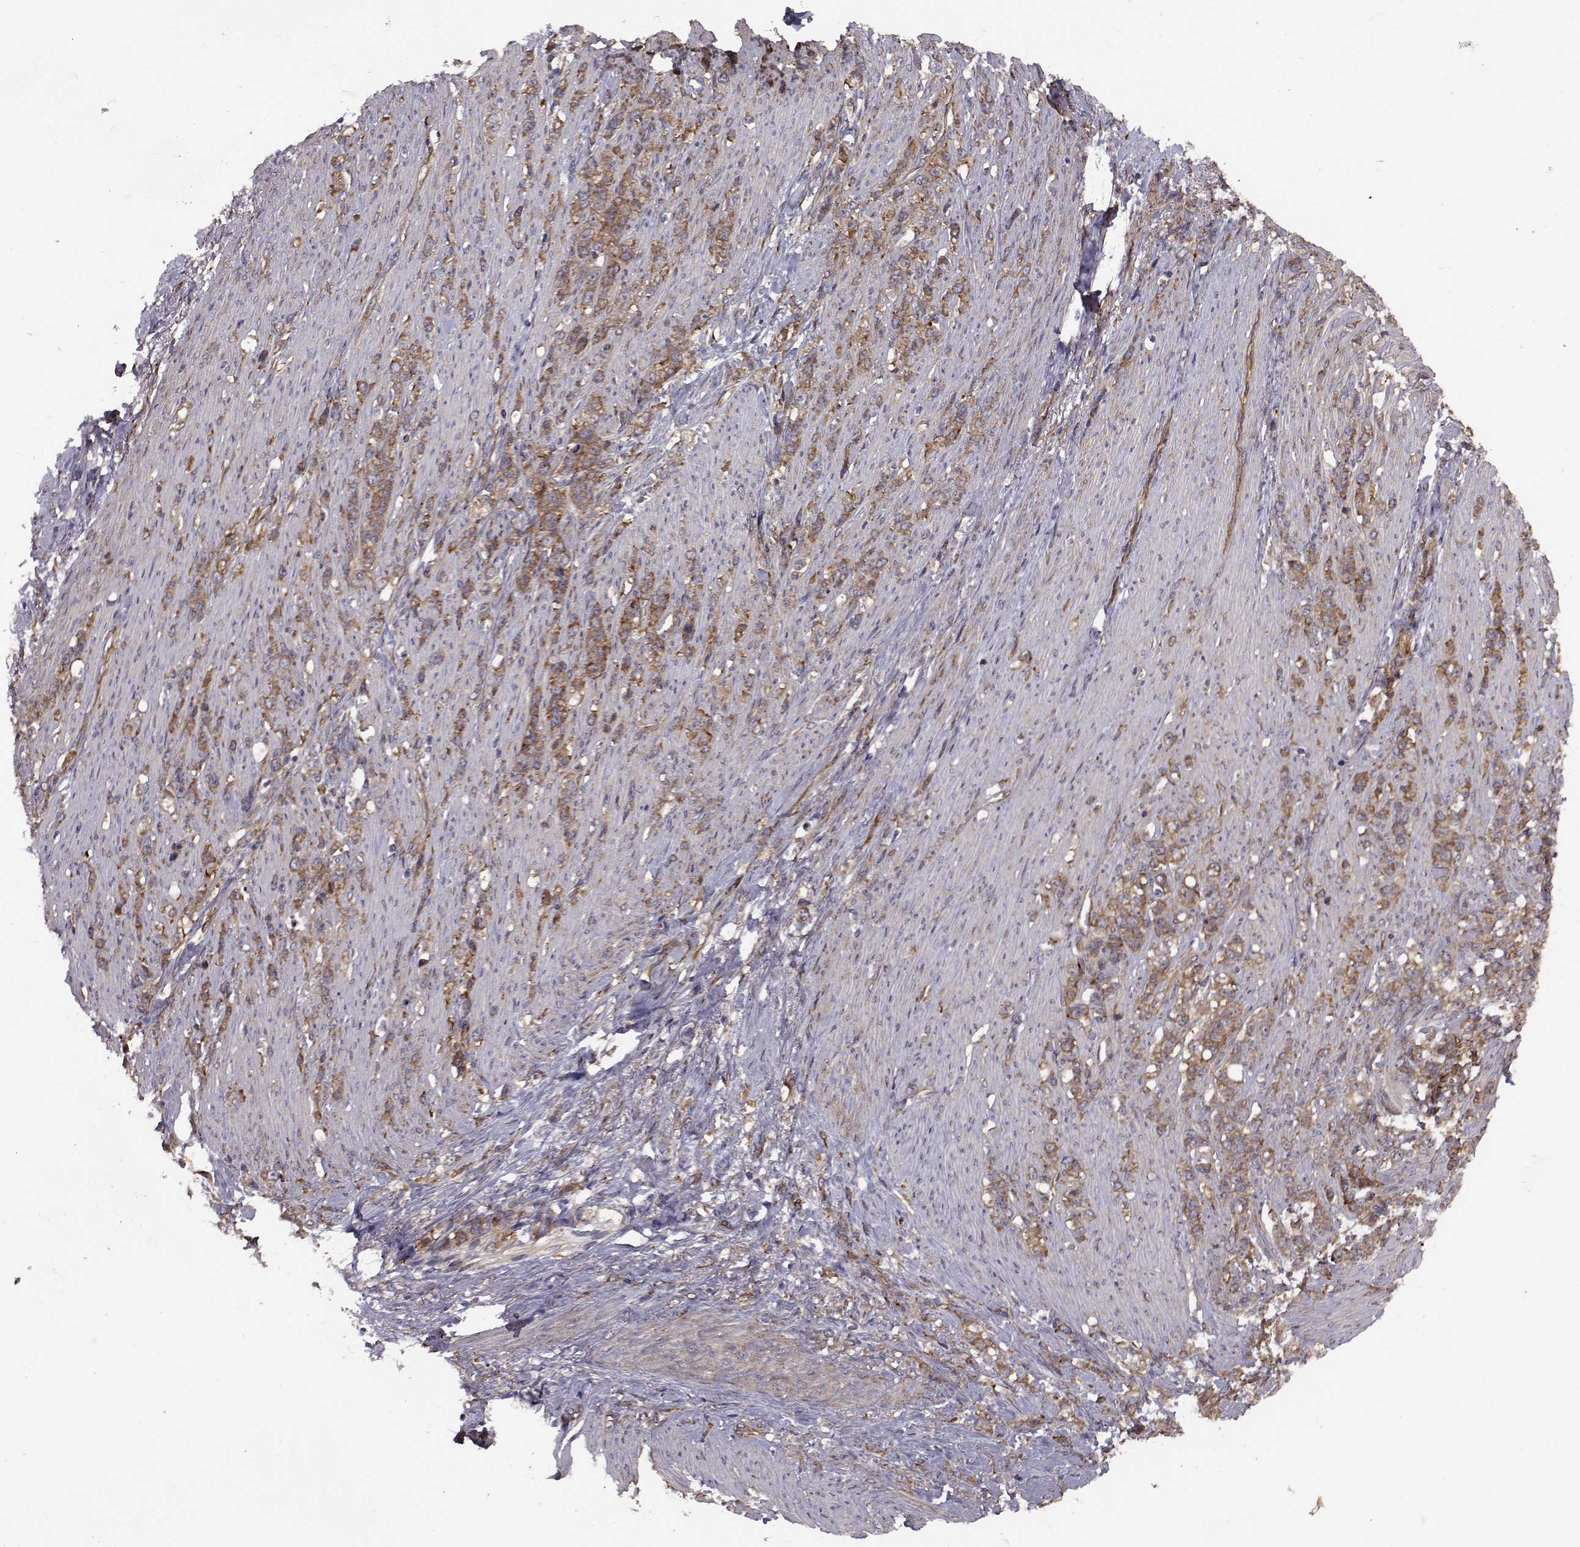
{"staining": {"intensity": "moderate", "quantity": ">75%", "location": "cytoplasmic/membranous"}, "tissue": "stomach cancer", "cell_type": "Tumor cells", "image_type": "cancer", "snomed": [{"axis": "morphology", "description": "Adenocarcinoma, NOS"}, {"axis": "topography", "description": "Stomach, lower"}], "caption": "A brown stain labels moderate cytoplasmic/membranous staining of a protein in stomach cancer (adenocarcinoma) tumor cells. Nuclei are stained in blue.", "gene": "TRIP10", "patient": {"sex": "male", "age": 88}}